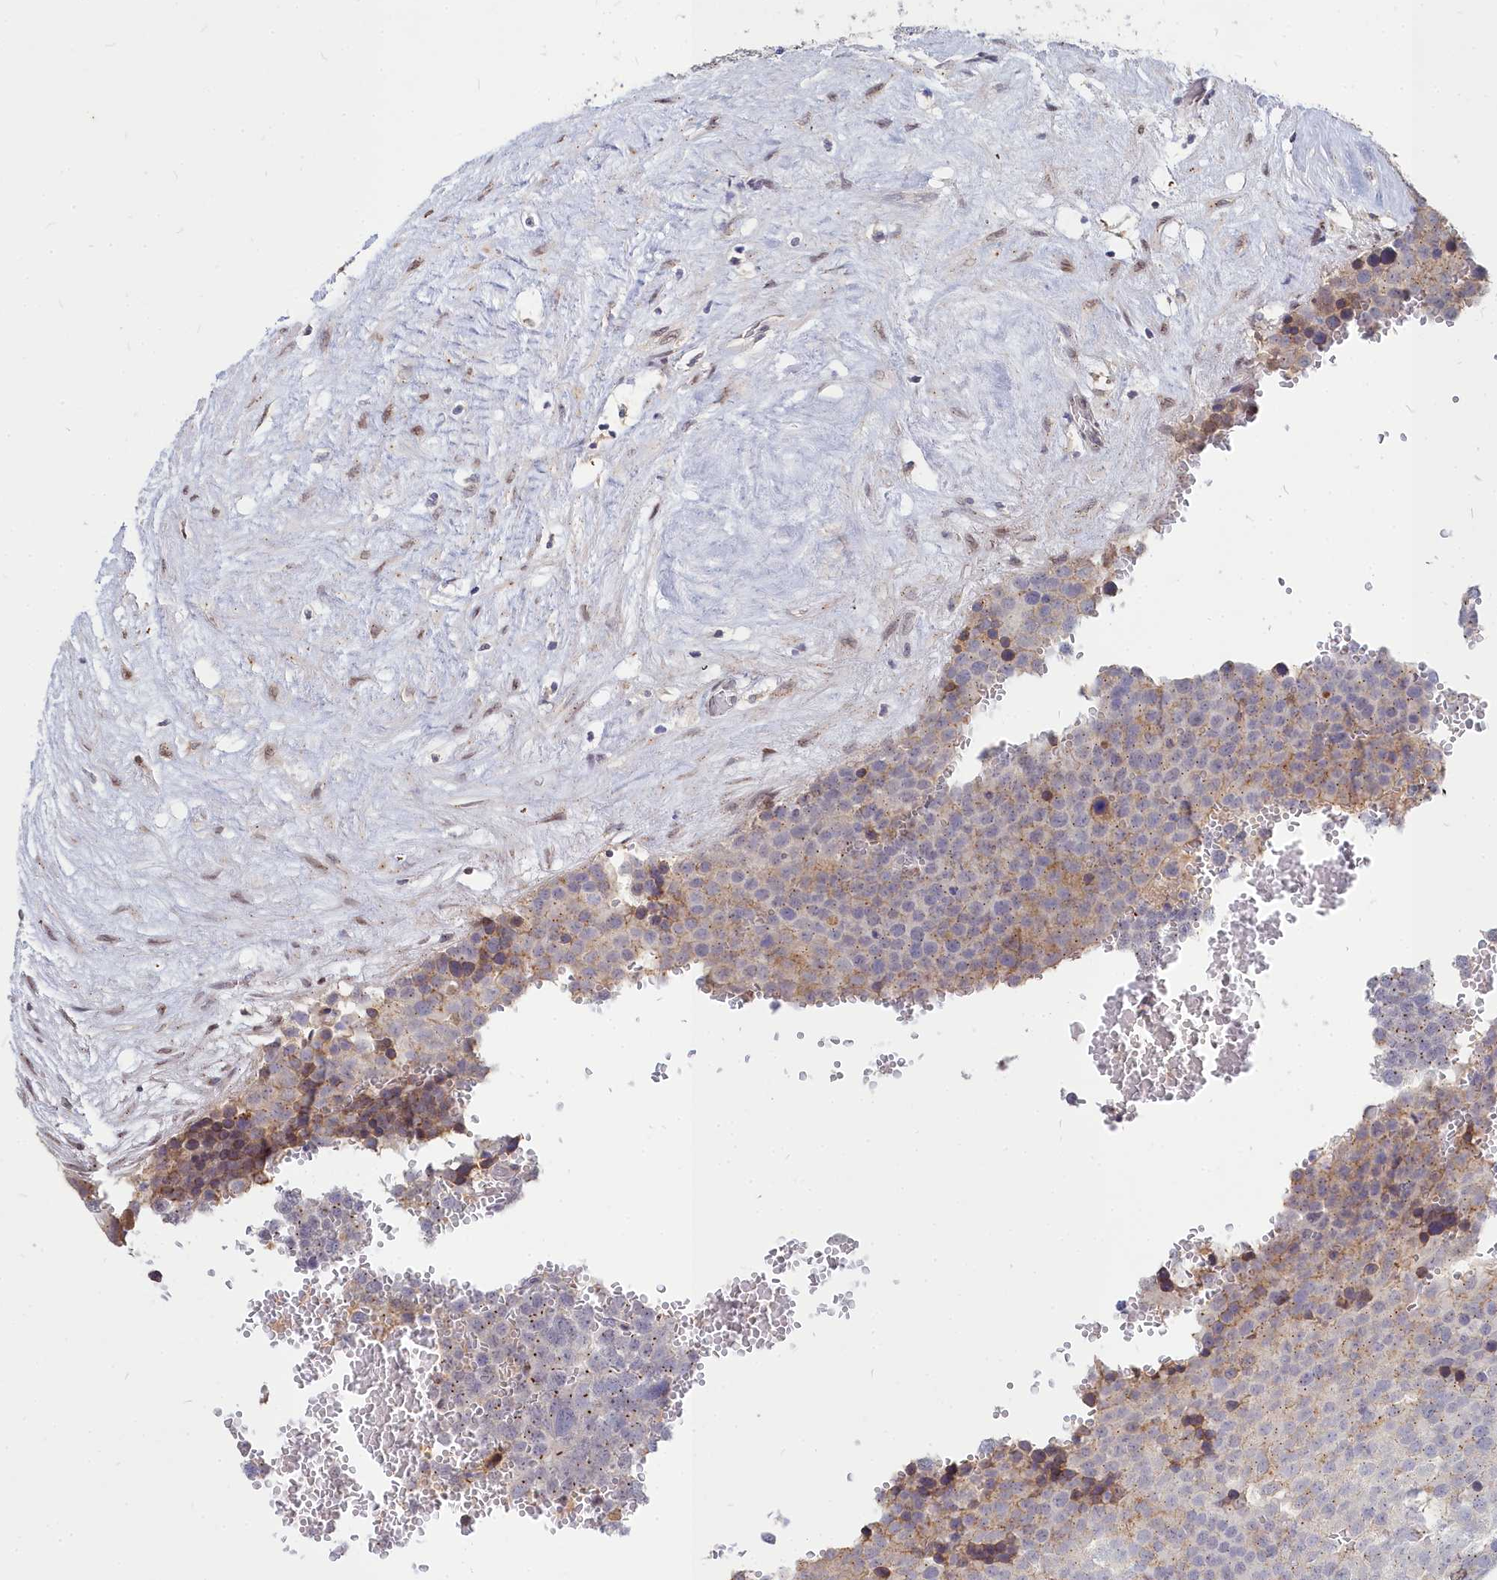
{"staining": {"intensity": "weak", "quantity": "25%-75%", "location": "cytoplasmic/membranous"}, "tissue": "testis cancer", "cell_type": "Tumor cells", "image_type": "cancer", "snomed": [{"axis": "morphology", "description": "Seminoma, NOS"}, {"axis": "topography", "description": "Testis"}], "caption": "This photomicrograph shows IHC staining of human testis cancer, with low weak cytoplasmic/membranous expression in about 25%-75% of tumor cells.", "gene": "NOXA1", "patient": {"sex": "male", "age": 71}}